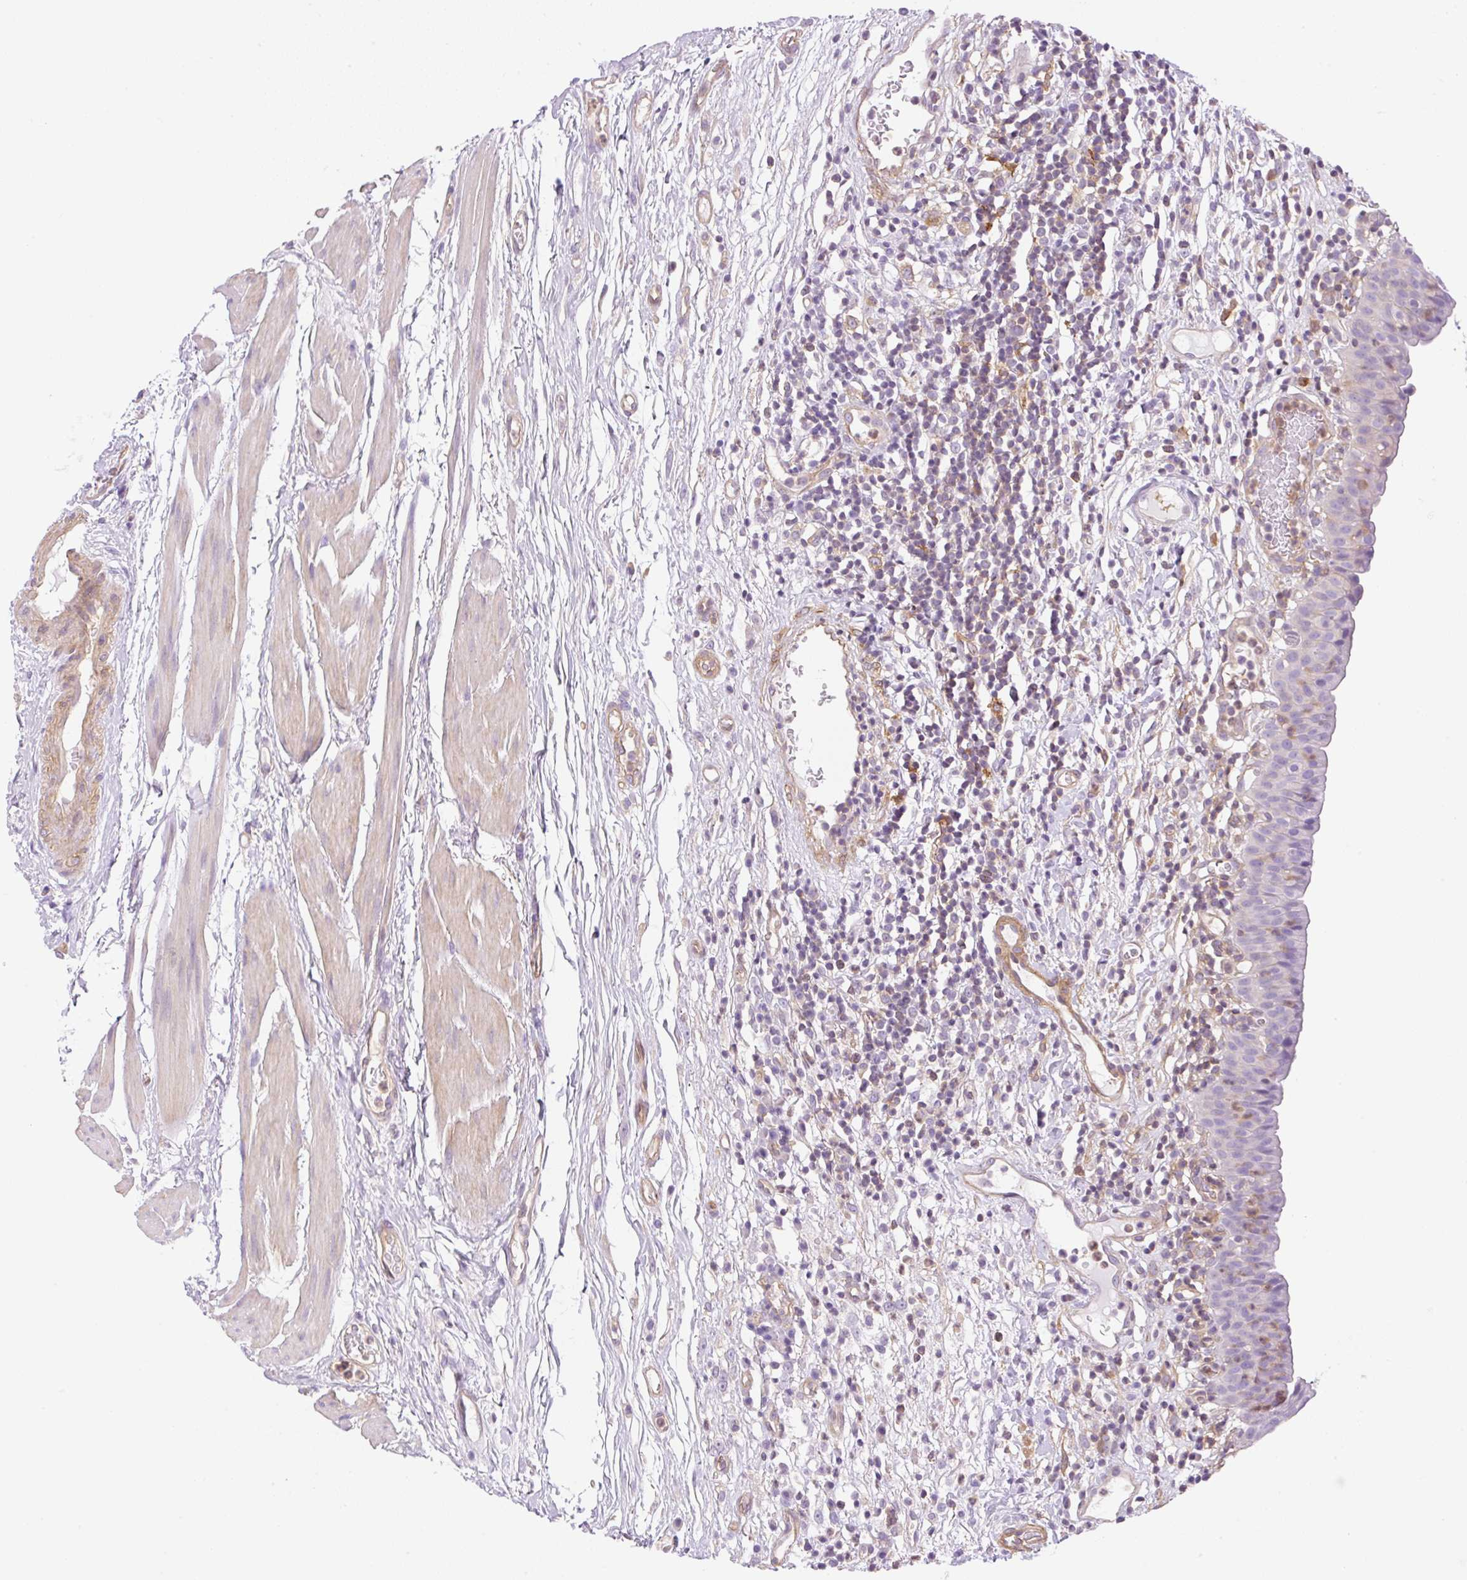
{"staining": {"intensity": "negative", "quantity": "none", "location": "none"}, "tissue": "urinary bladder", "cell_type": "Urothelial cells", "image_type": "normal", "snomed": [{"axis": "morphology", "description": "Normal tissue, NOS"}, {"axis": "morphology", "description": "Inflammation, NOS"}, {"axis": "topography", "description": "Urinary bladder"}], "caption": "Urinary bladder stained for a protein using immunohistochemistry exhibits no staining urothelial cells.", "gene": "EHD1", "patient": {"sex": "male", "age": 57}}